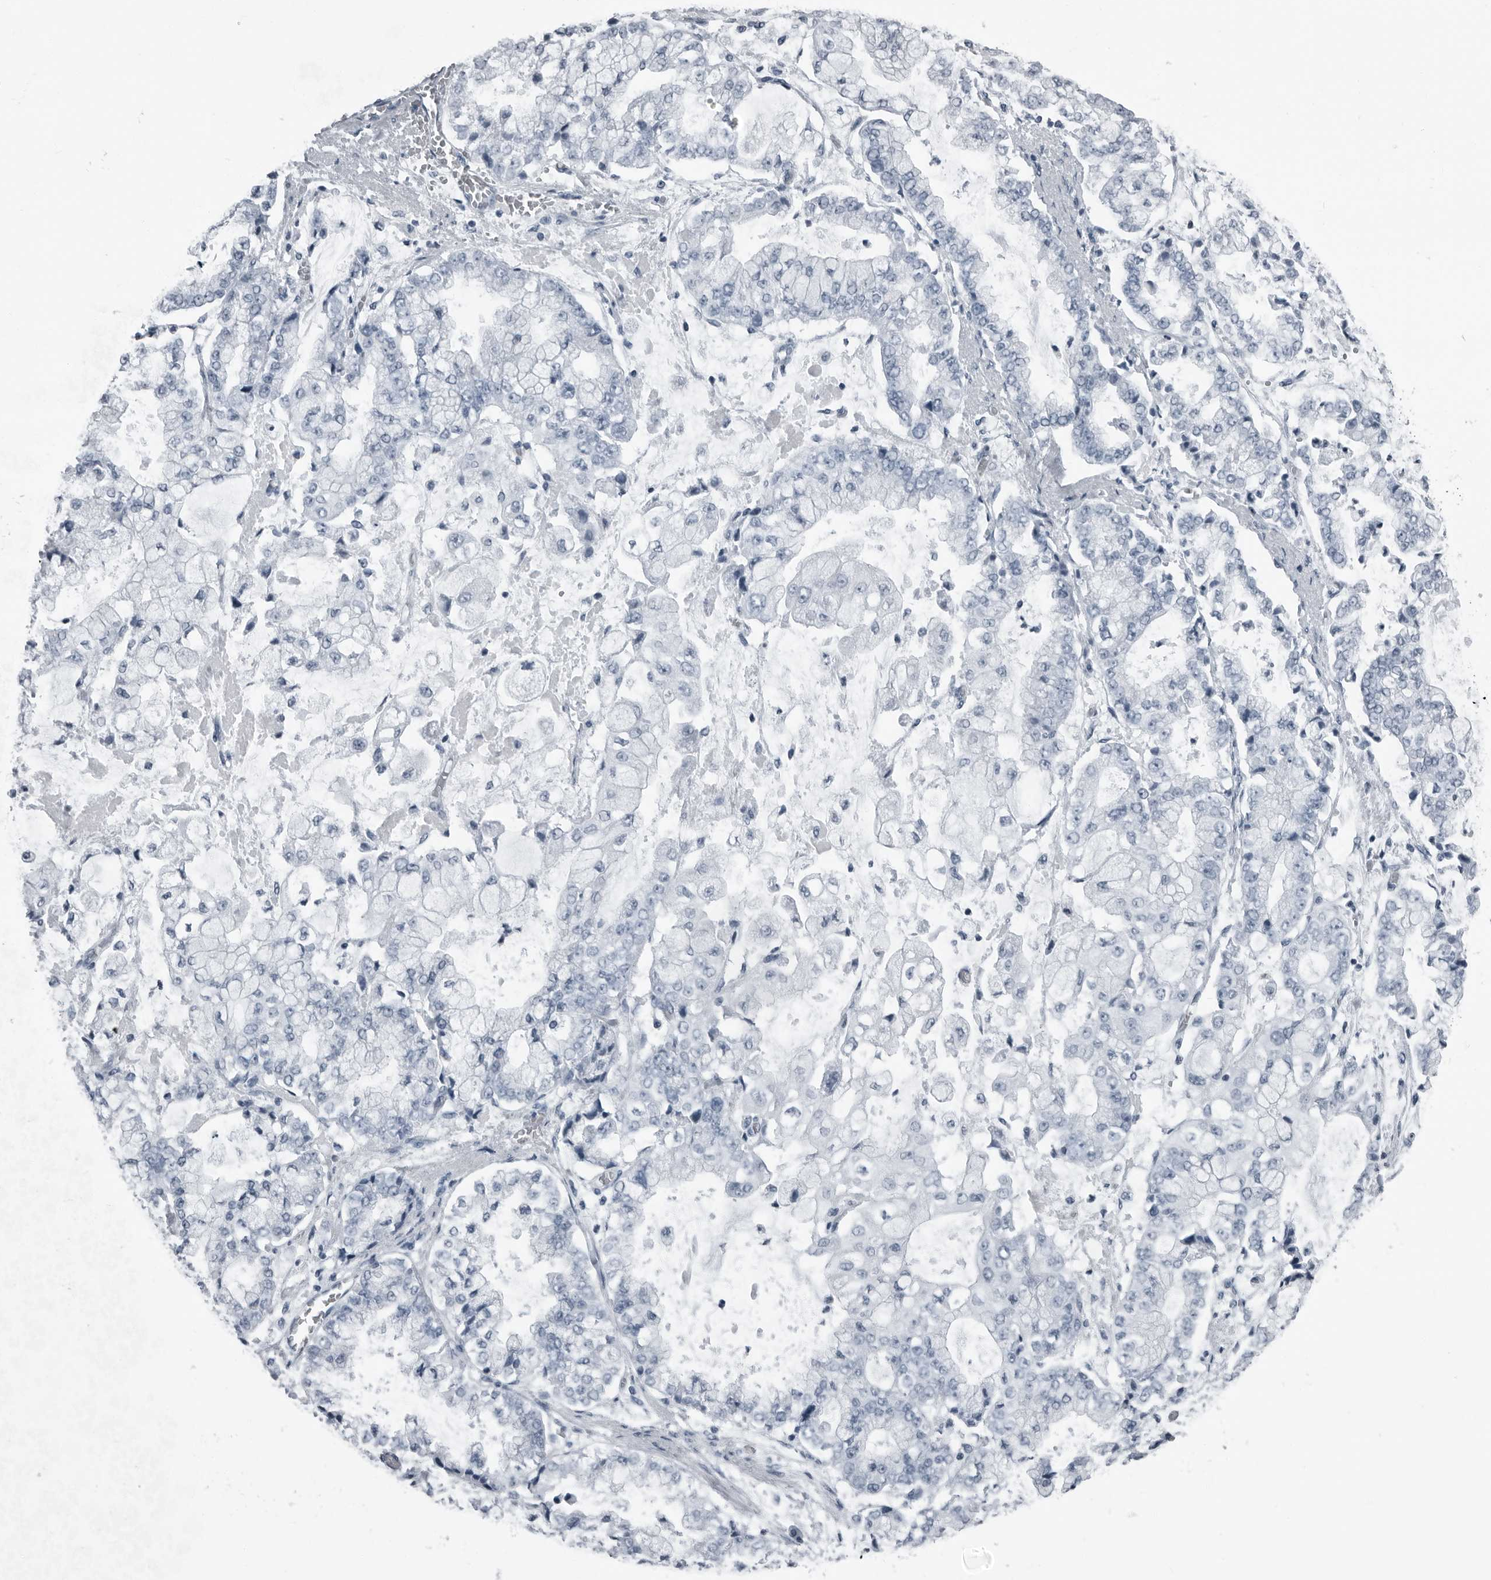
{"staining": {"intensity": "negative", "quantity": "none", "location": "none"}, "tissue": "stomach cancer", "cell_type": "Tumor cells", "image_type": "cancer", "snomed": [{"axis": "morphology", "description": "Adenocarcinoma, NOS"}, {"axis": "topography", "description": "Stomach"}], "caption": "Human stomach cancer stained for a protein using immunohistochemistry reveals no expression in tumor cells.", "gene": "PRSS1", "patient": {"sex": "male", "age": 76}}